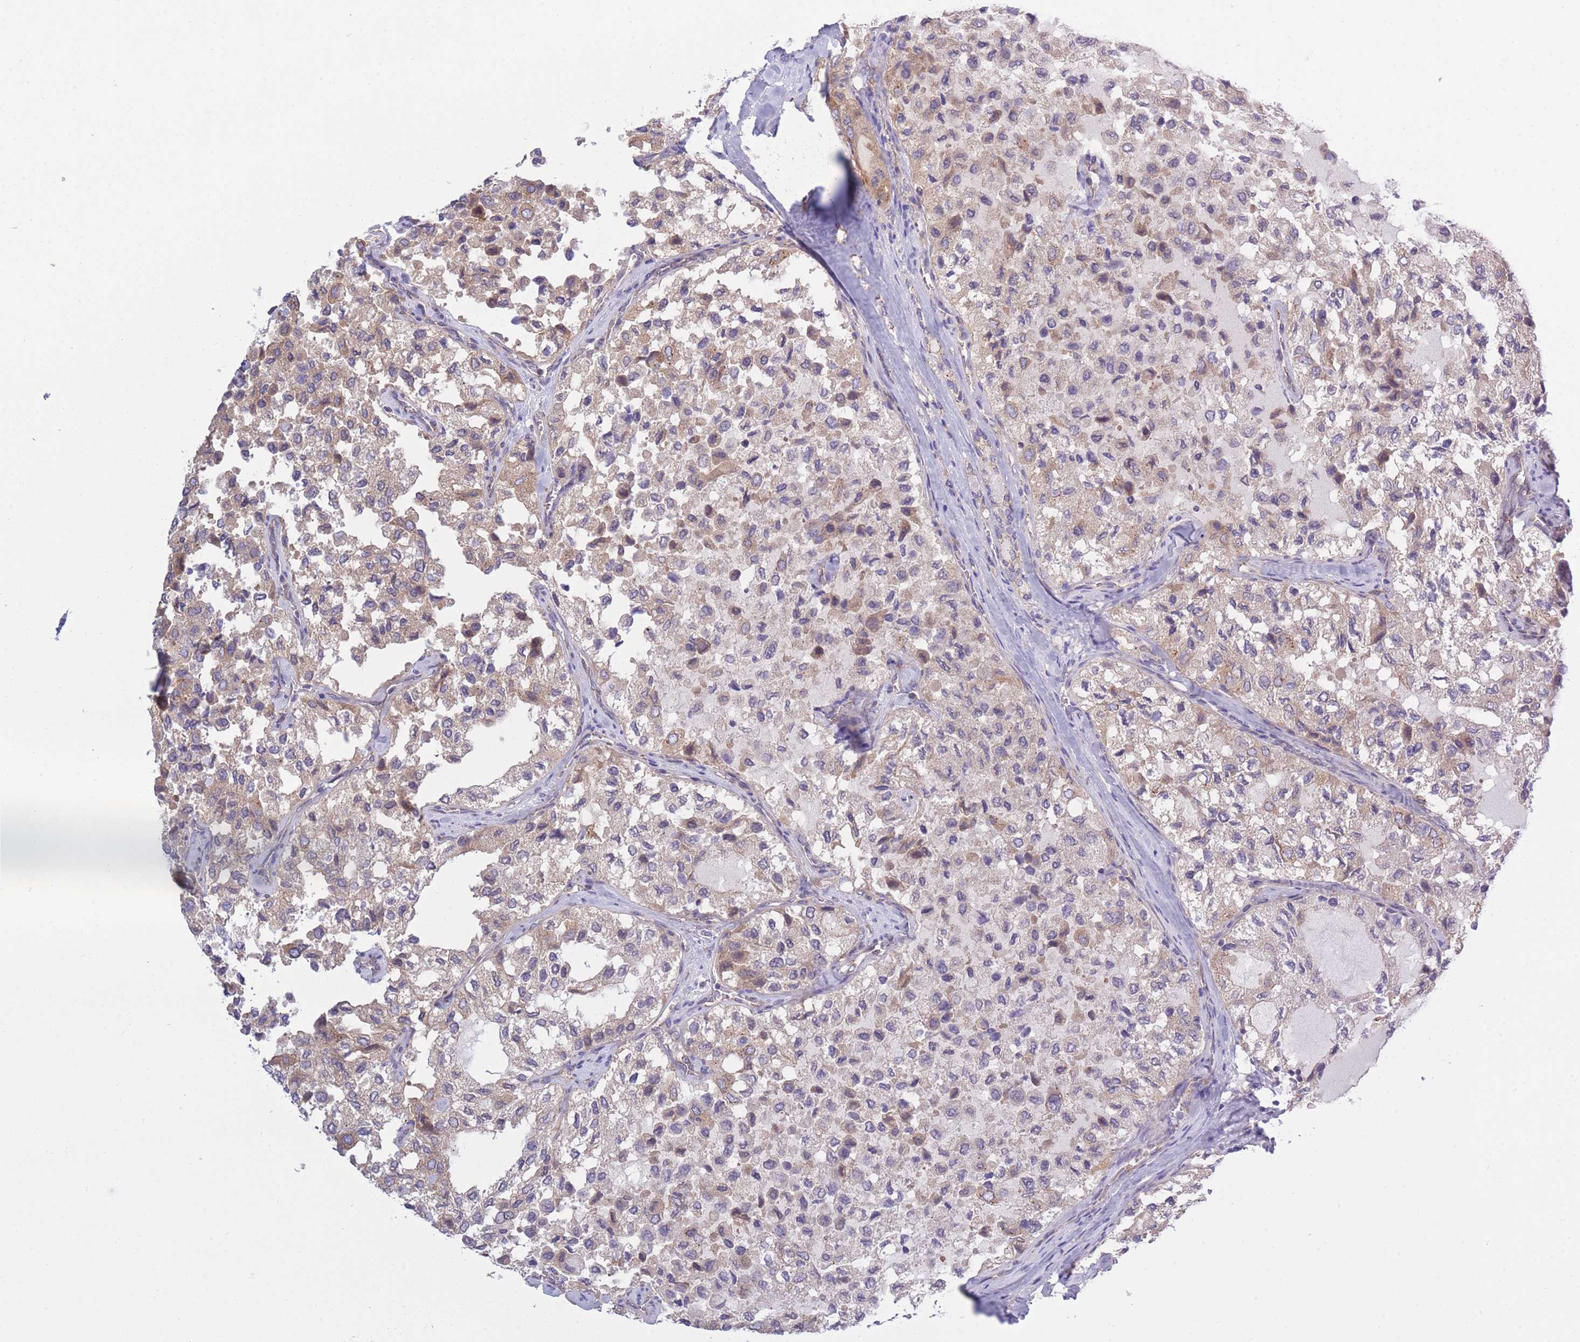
{"staining": {"intensity": "moderate", "quantity": "25%-75%", "location": "cytoplasmic/membranous"}, "tissue": "thyroid cancer", "cell_type": "Tumor cells", "image_type": "cancer", "snomed": [{"axis": "morphology", "description": "Follicular adenoma carcinoma, NOS"}, {"axis": "topography", "description": "Thyroid gland"}], "caption": "High-power microscopy captured an immunohistochemistry (IHC) image of follicular adenoma carcinoma (thyroid), revealing moderate cytoplasmic/membranous positivity in approximately 25%-75% of tumor cells. The staining was performed using DAB, with brown indicating positive protein expression. Nuclei are stained blue with hematoxylin.", "gene": "COPG2", "patient": {"sex": "male", "age": 75}}